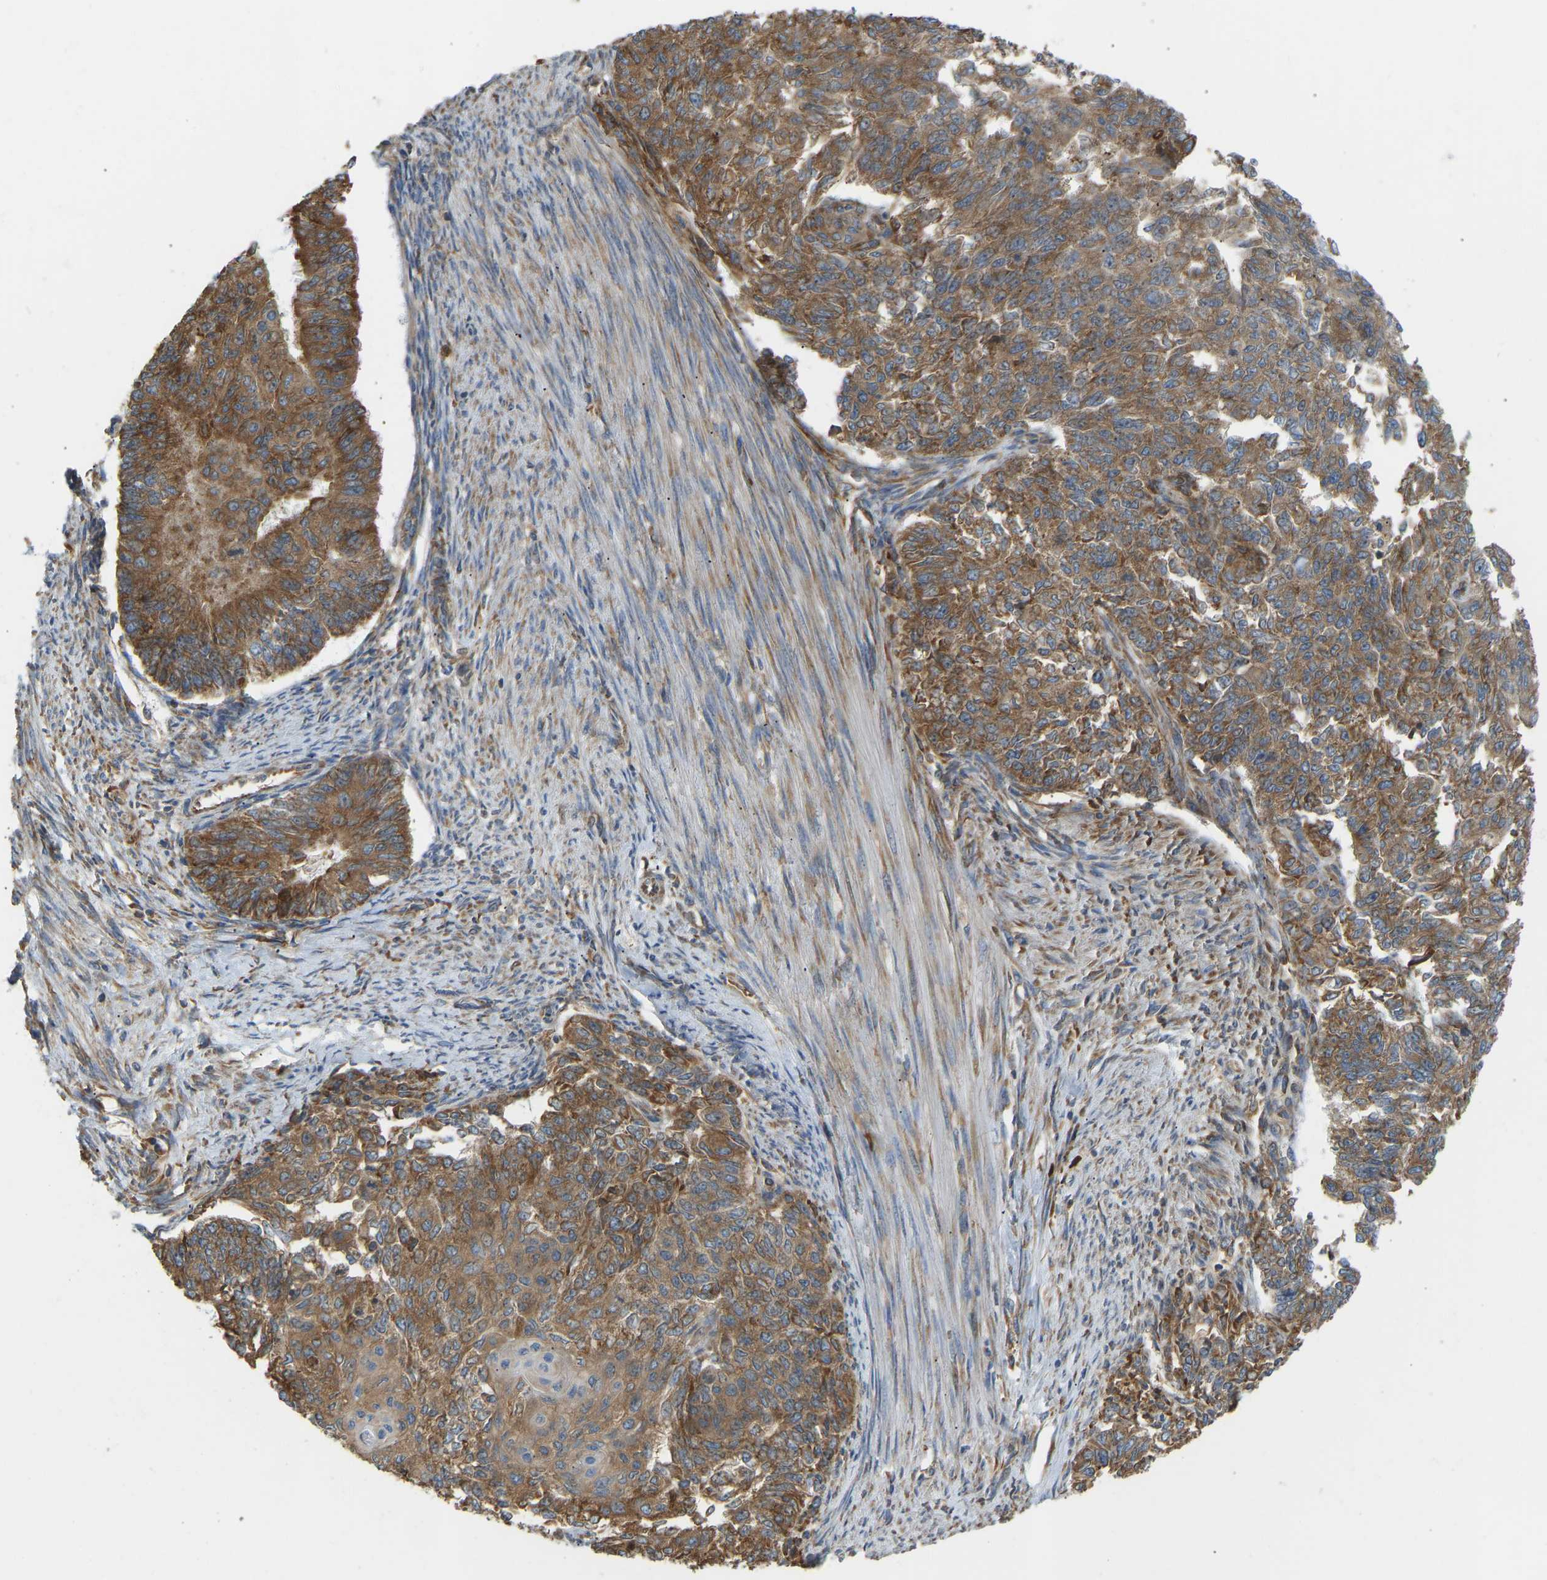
{"staining": {"intensity": "moderate", "quantity": ">75%", "location": "cytoplasmic/membranous"}, "tissue": "endometrial cancer", "cell_type": "Tumor cells", "image_type": "cancer", "snomed": [{"axis": "morphology", "description": "Adenocarcinoma, NOS"}, {"axis": "topography", "description": "Endometrium"}], "caption": "Immunohistochemistry (IHC) photomicrograph of endometrial cancer stained for a protein (brown), which demonstrates medium levels of moderate cytoplasmic/membranous expression in about >75% of tumor cells.", "gene": "RPS6KB2", "patient": {"sex": "female", "age": 32}}